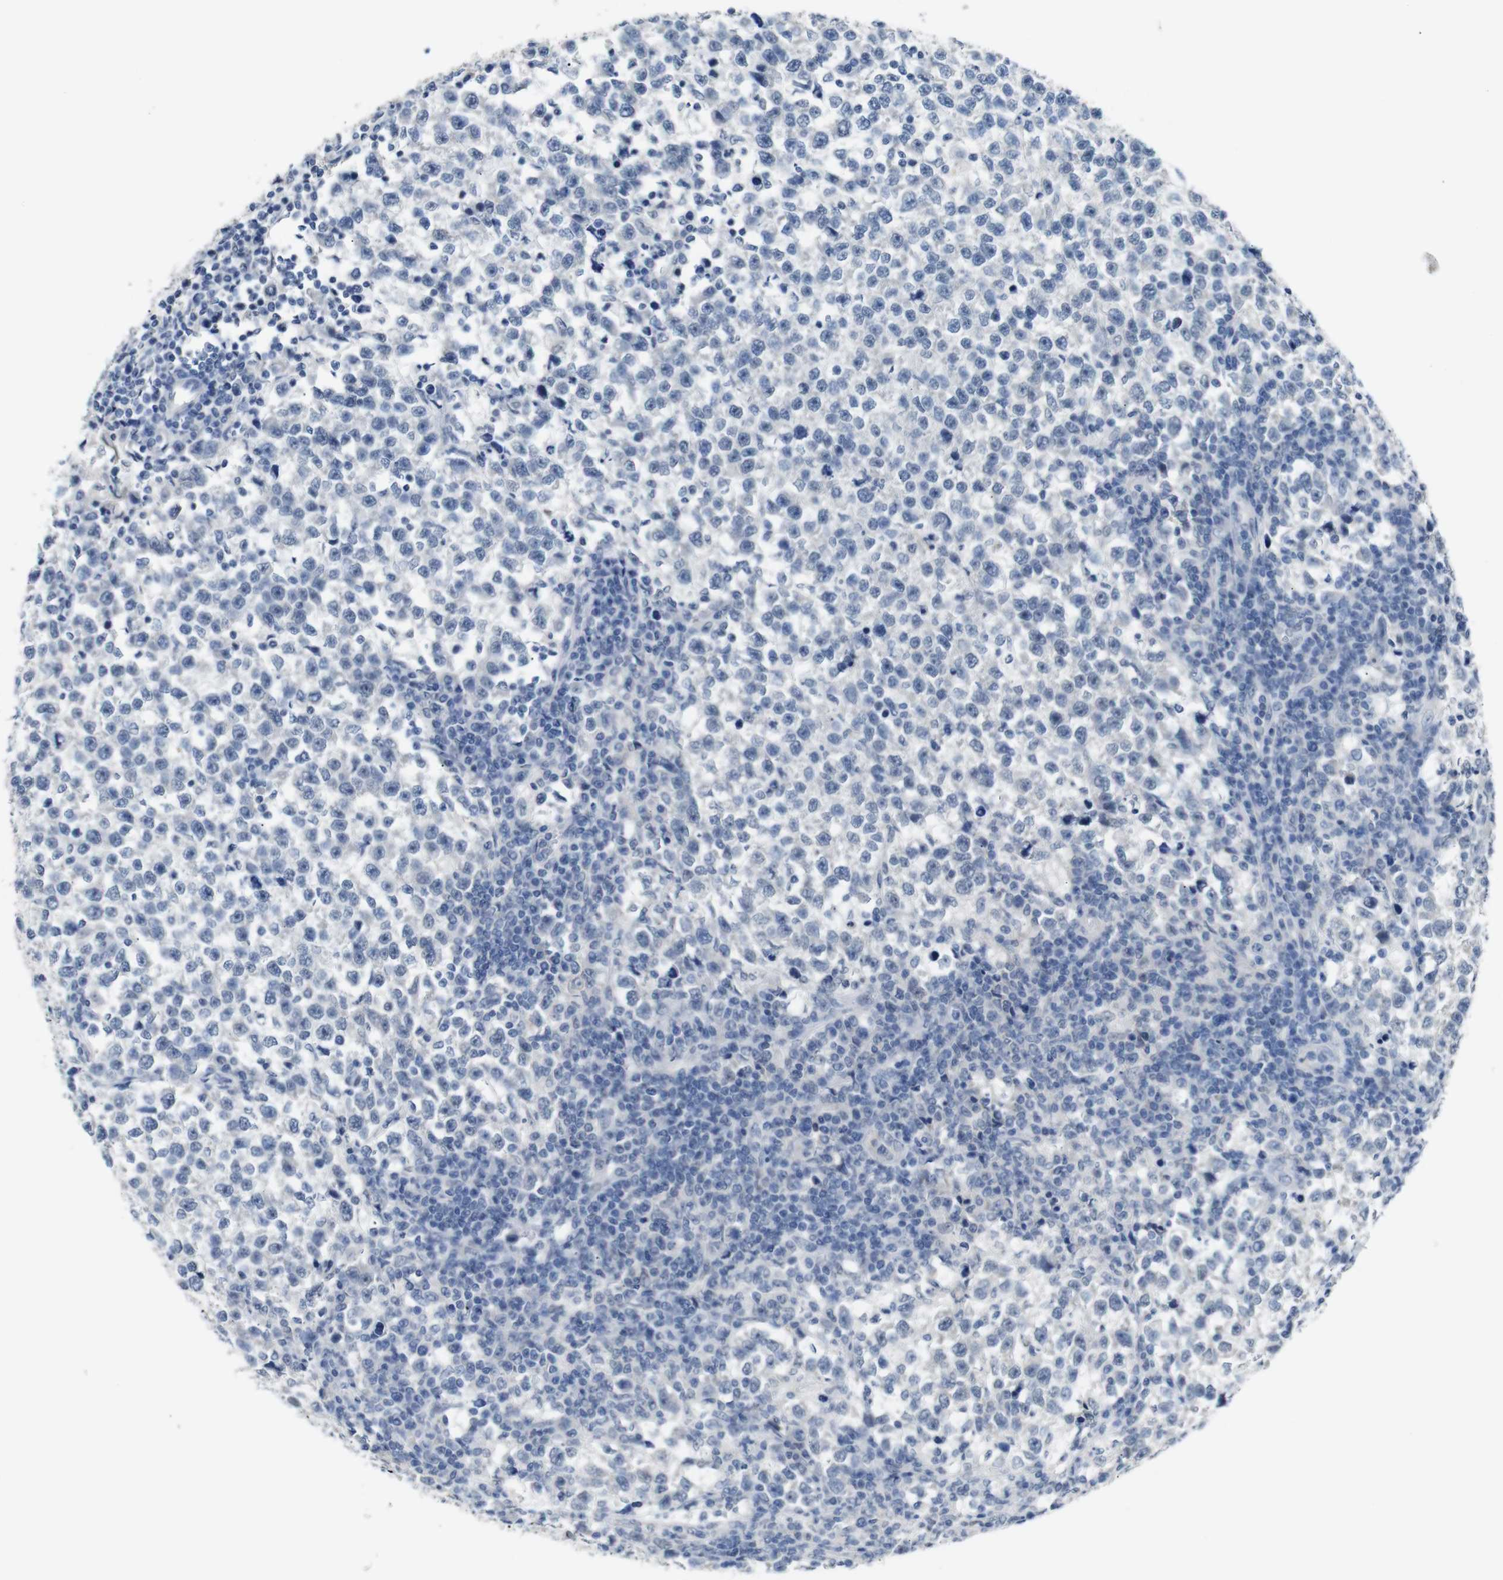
{"staining": {"intensity": "negative", "quantity": "none", "location": "none"}, "tissue": "testis cancer", "cell_type": "Tumor cells", "image_type": "cancer", "snomed": [{"axis": "morphology", "description": "Normal tissue, NOS"}, {"axis": "morphology", "description": "Seminoma, NOS"}, {"axis": "topography", "description": "Testis"}], "caption": "Immunohistochemical staining of seminoma (testis) exhibits no significant positivity in tumor cells.", "gene": "CHRM5", "patient": {"sex": "male", "age": 43}}